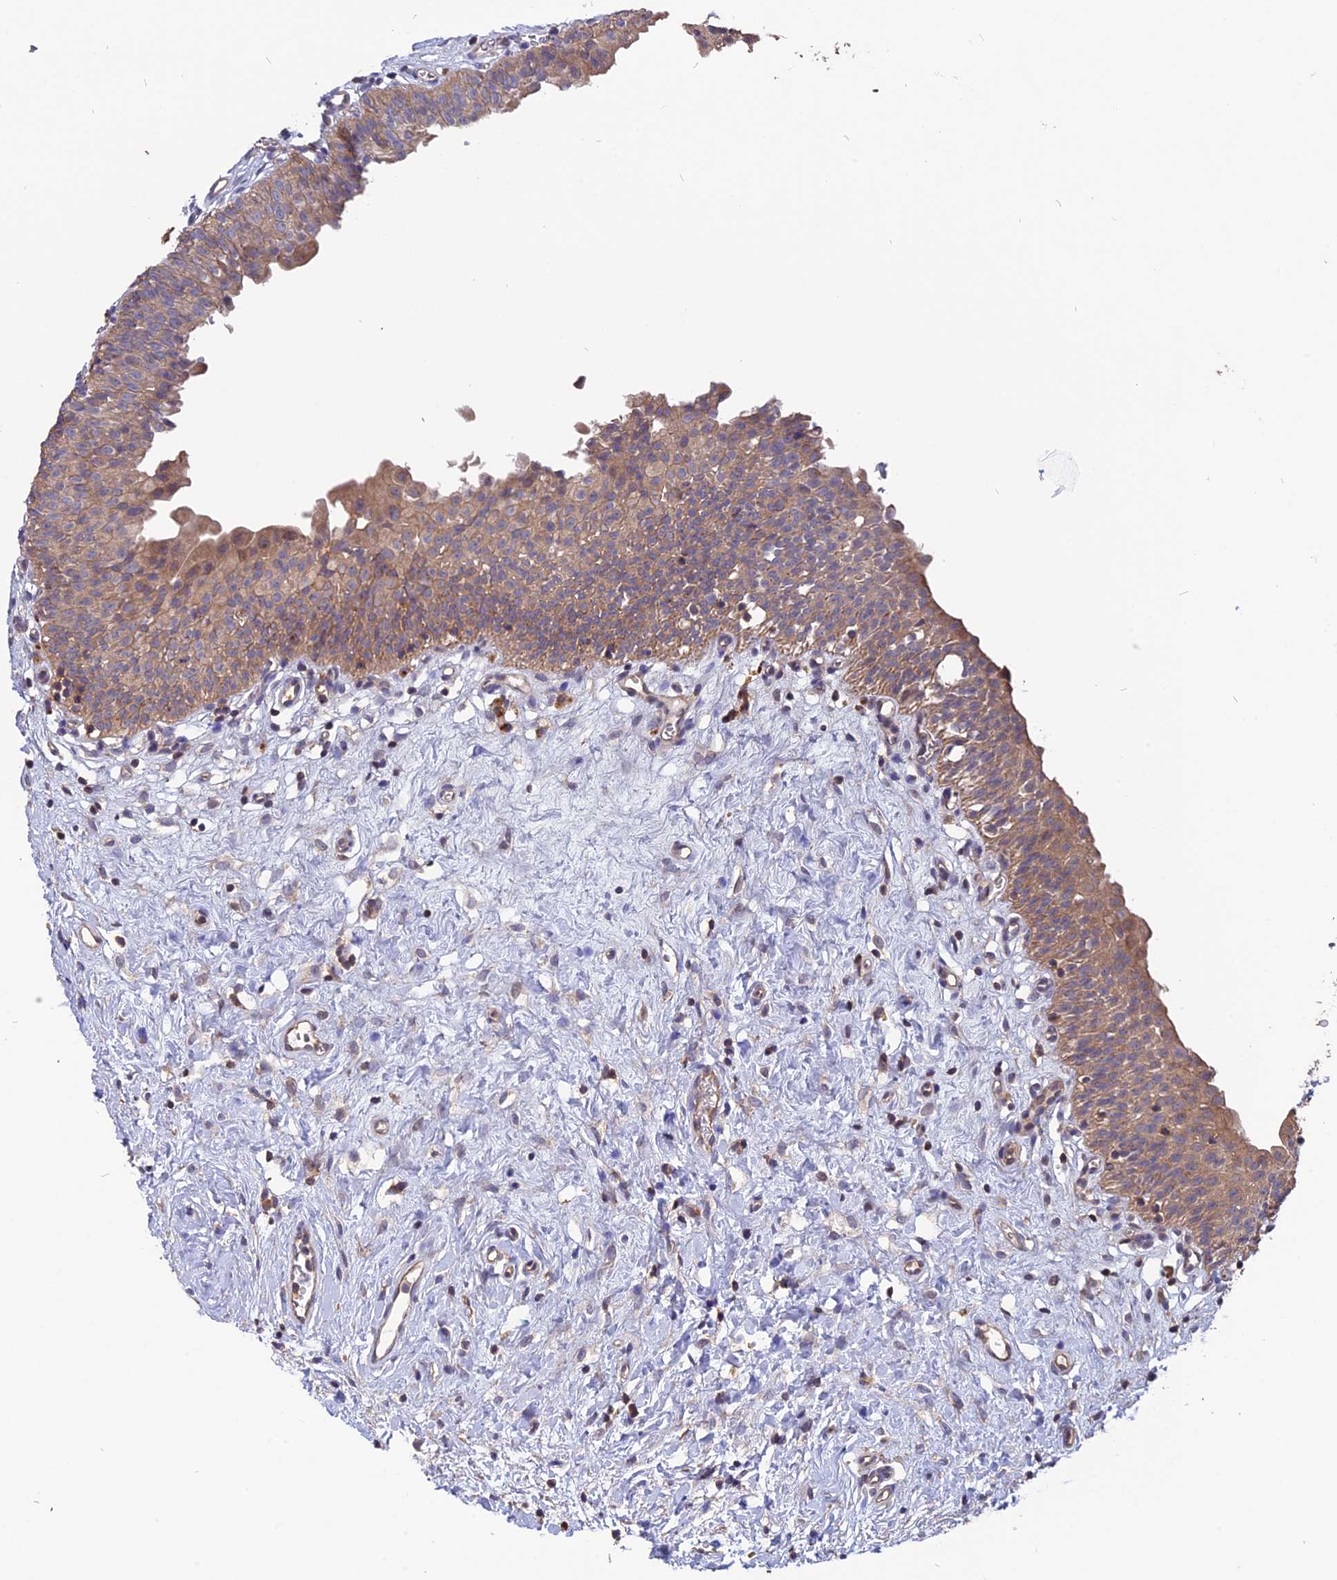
{"staining": {"intensity": "moderate", "quantity": ">75%", "location": "cytoplasmic/membranous"}, "tissue": "urinary bladder", "cell_type": "Urothelial cells", "image_type": "normal", "snomed": [{"axis": "morphology", "description": "Normal tissue, NOS"}, {"axis": "topography", "description": "Urinary bladder"}], "caption": "Urothelial cells show medium levels of moderate cytoplasmic/membranous expression in approximately >75% of cells in benign human urinary bladder. The staining was performed using DAB (3,3'-diaminobenzidine) to visualize the protein expression in brown, while the nuclei were stained in blue with hematoxylin (Magnification: 20x).", "gene": "CARMIL2", "patient": {"sex": "male", "age": 51}}